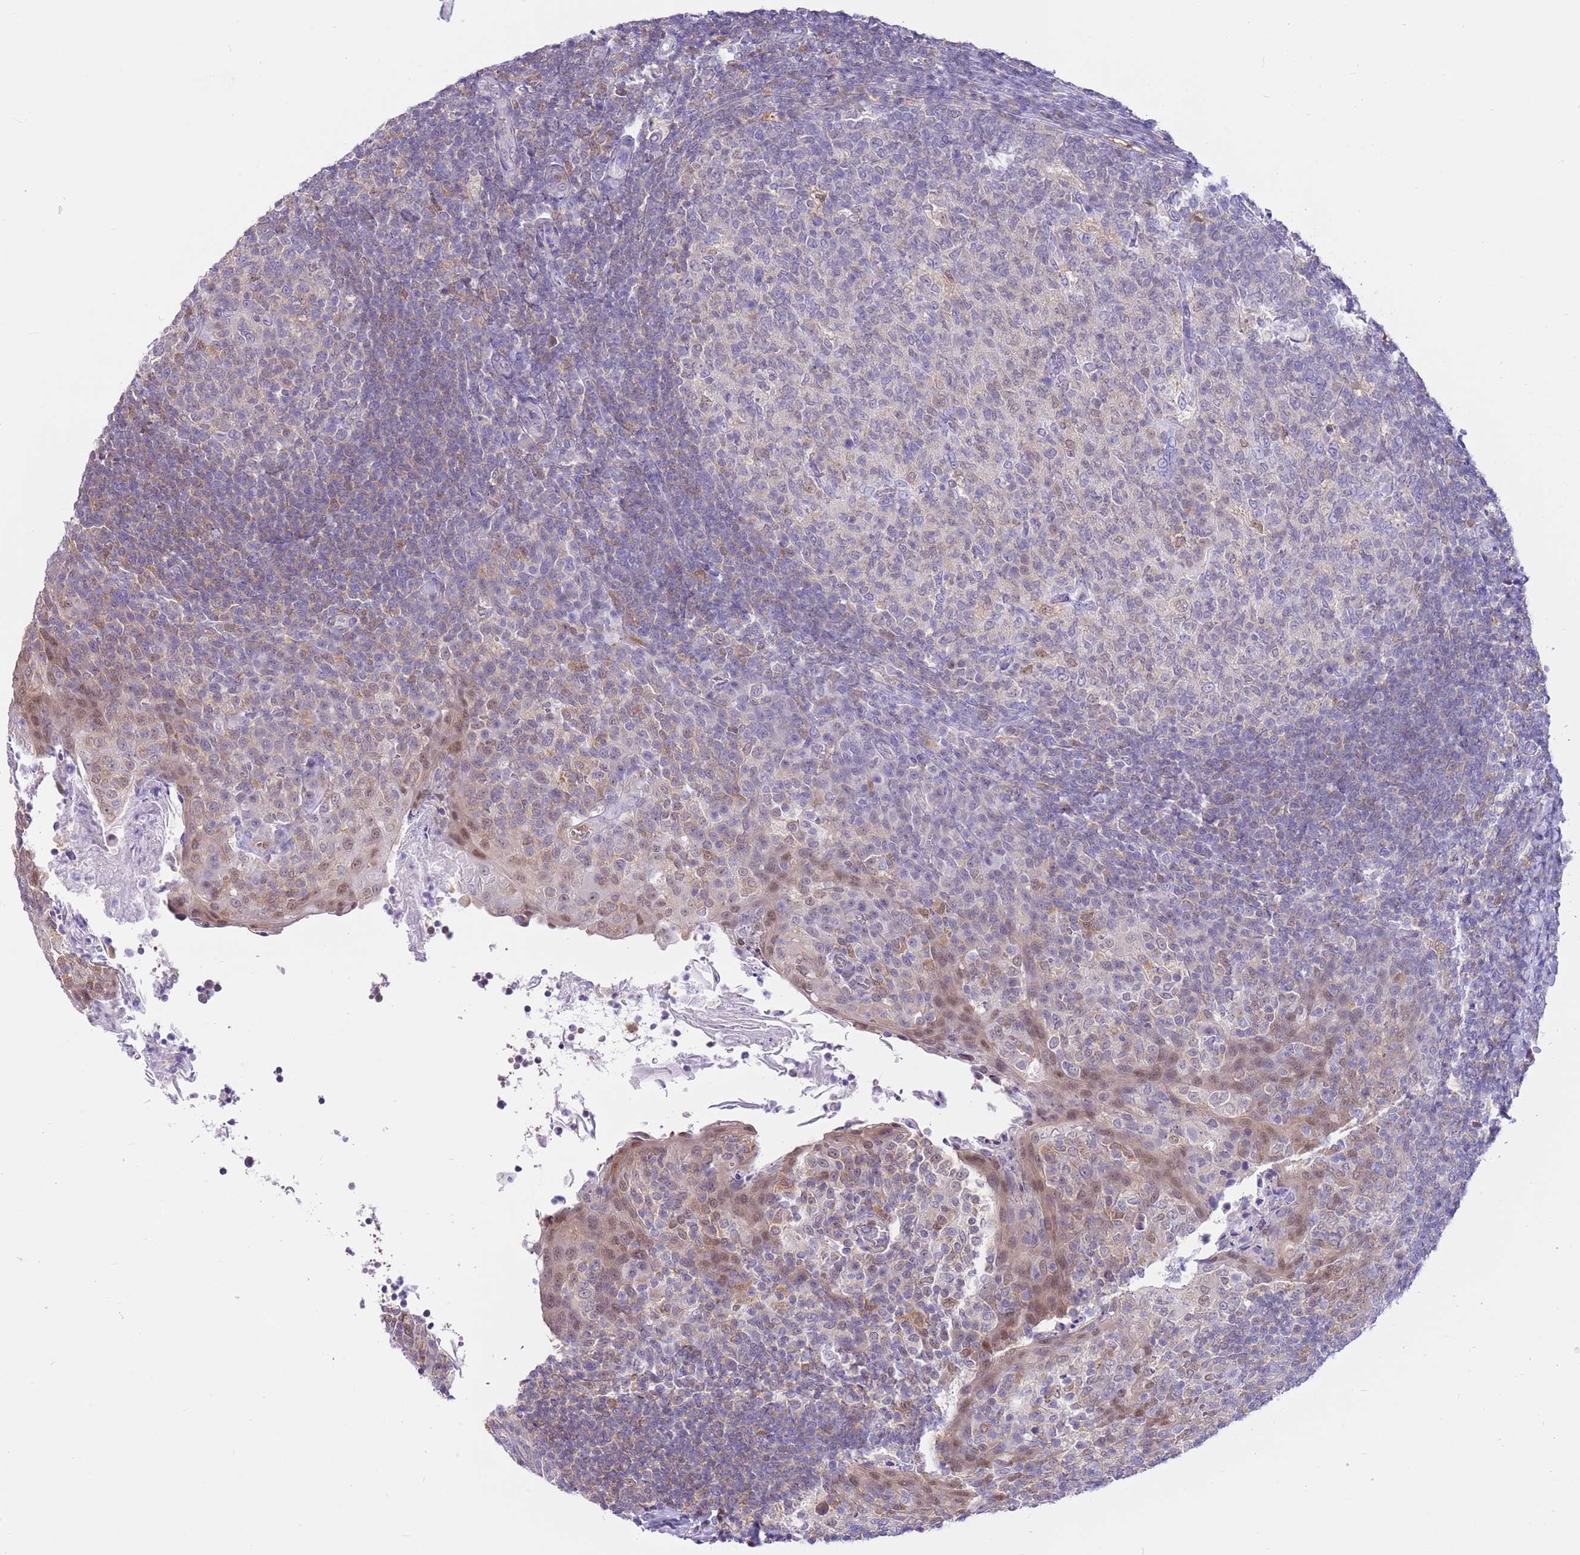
{"staining": {"intensity": "negative", "quantity": "none", "location": "none"}, "tissue": "tonsil", "cell_type": "Germinal center cells", "image_type": "normal", "snomed": [{"axis": "morphology", "description": "Normal tissue, NOS"}, {"axis": "topography", "description": "Tonsil"}], "caption": "A high-resolution histopathology image shows IHC staining of unremarkable tonsil, which exhibits no significant expression in germinal center cells.", "gene": "DDI2", "patient": {"sex": "female", "age": 10}}